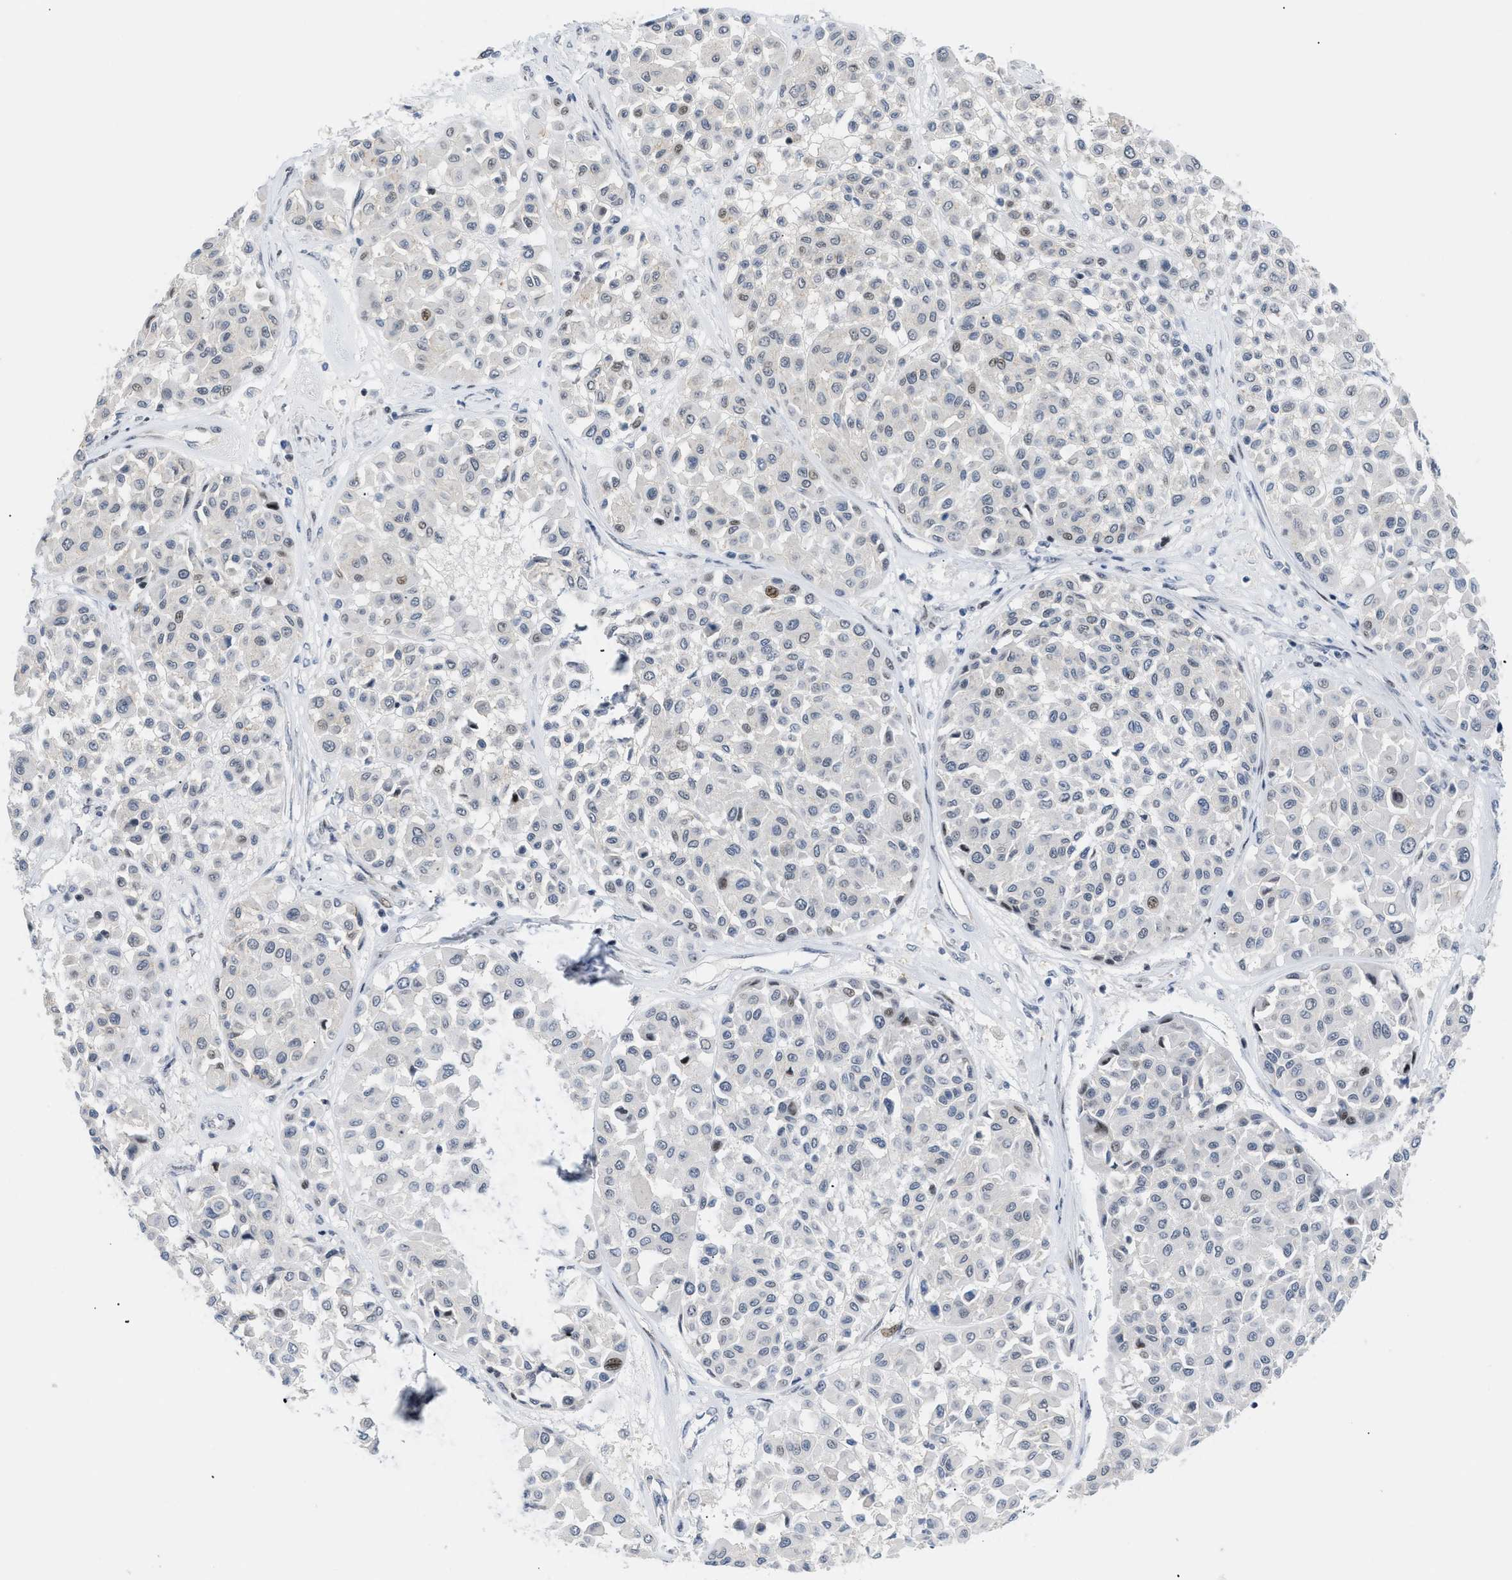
{"staining": {"intensity": "weak", "quantity": "<25%", "location": "nuclear"}, "tissue": "melanoma", "cell_type": "Tumor cells", "image_type": "cancer", "snomed": [{"axis": "morphology", "description": "Malignant melanoma, Metastatic site"}, {"axis": "topography", "description": "Soft tissue"}], "caption": "A histopathology image of human malignant melanoma (metastatic site) is negative for staining in tumor cells.", "gene": "MED1", "patient": {"sex": "male", "age": 41}}